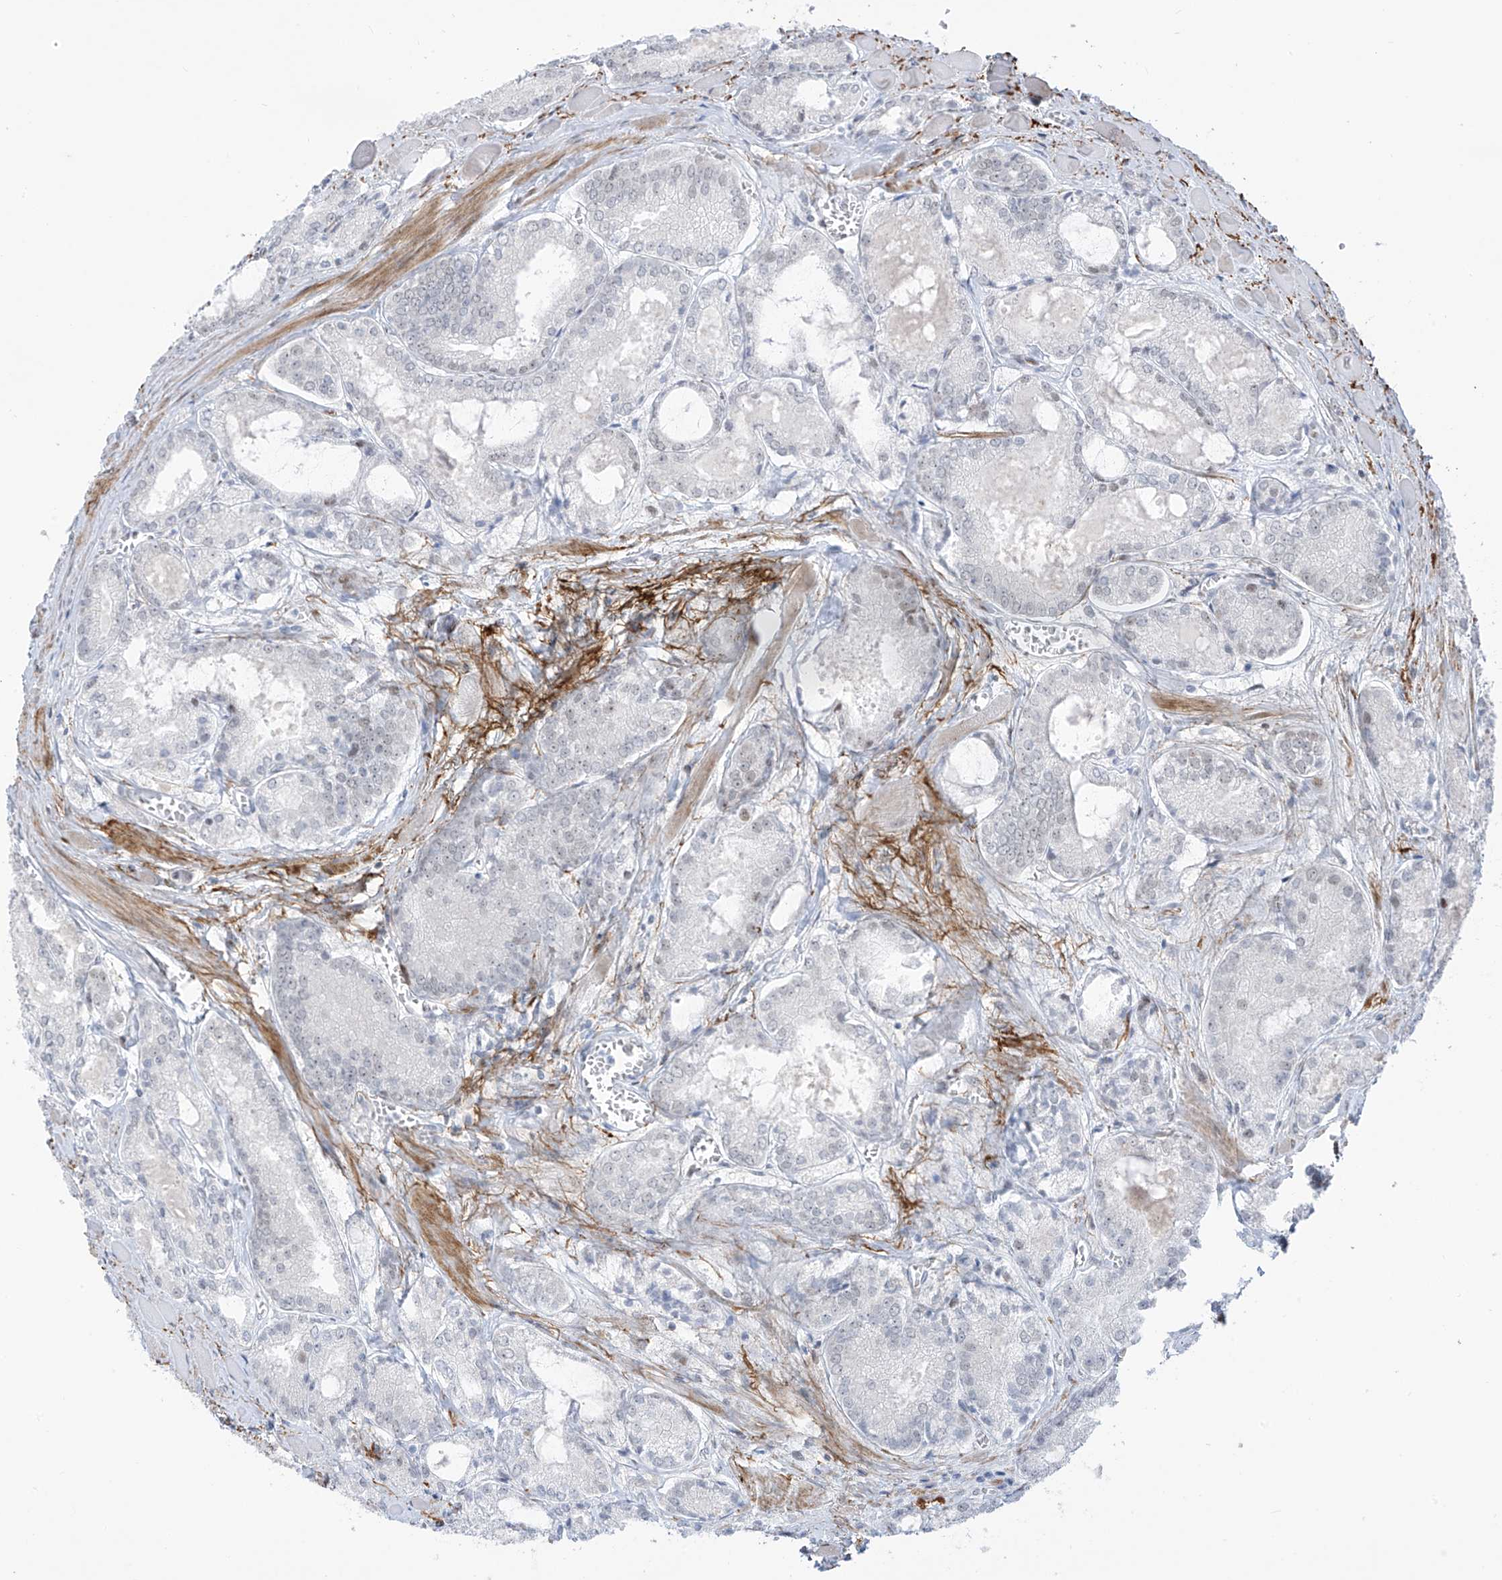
{"staining": {"intensity": "negative", "quantity": "none", "location": "none"}, "tissue": "prostate cancer", "cell_type": "Tumor cells", "image_type": "cancer", "snomed": [{"axis": "morphology", "description": "Adenocarcinoma, Low grade"}, {"axis": "topography", "description": "Prostate"}], "caption": "A micrograph of human prostate cancer is negative for staining in tumor cells.", "gene": "LIN9", "patient": {"sex": "male", "age": 67}}